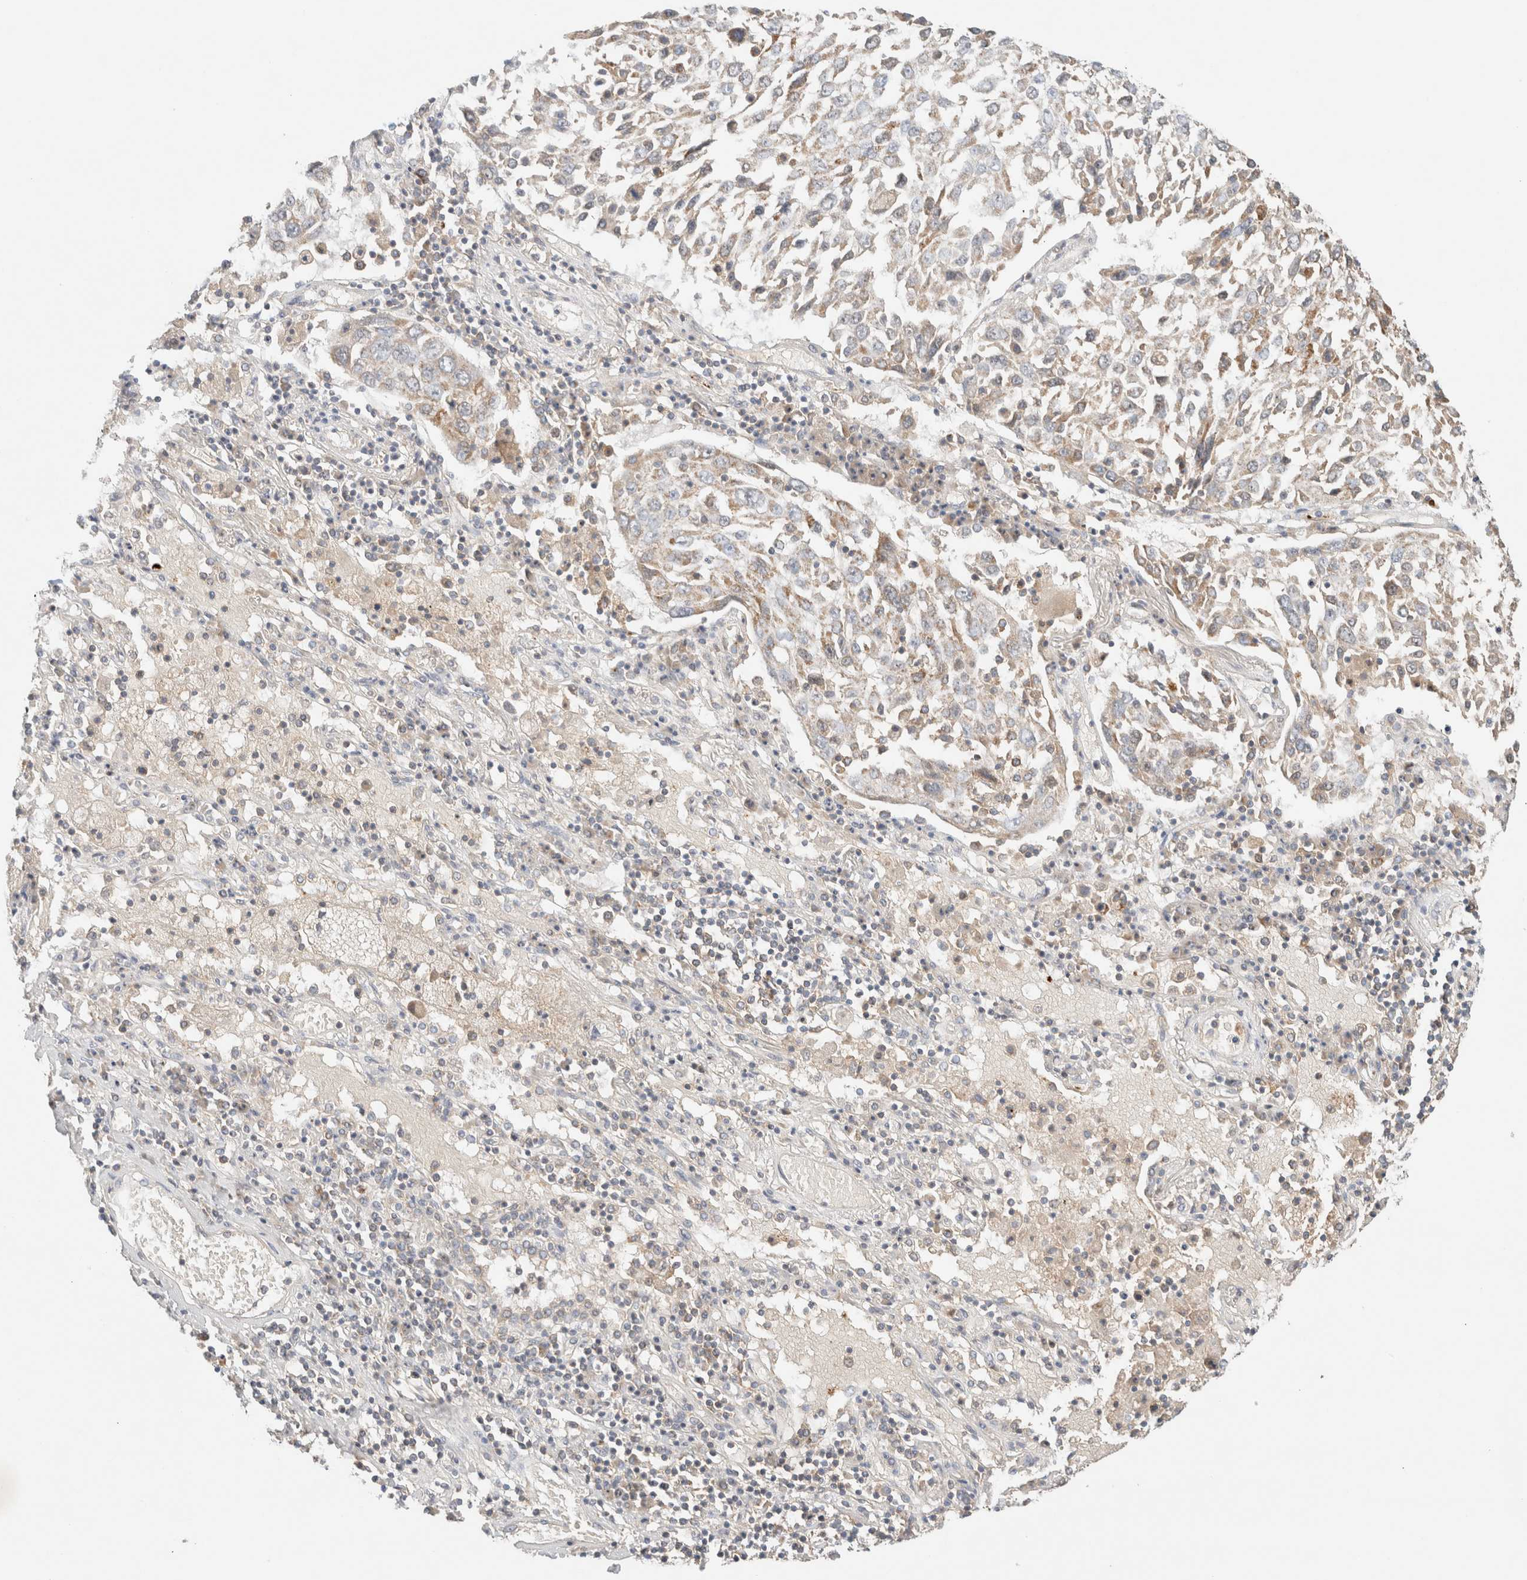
{"staining": {"intensity": "weak", "quantity": ">75%", "location": "cytoplasmic/membranous"}, "tissue": "lung cancer", "cell_type": "Tumor cells", "image_type": "cancer", "snomed": [{"axis": "morphology", "description": "Squamous cell carcinoma, NOS"}, {"axis": "topography", "description": "Lung"}], "caption": "Immunohistochemistry (IHC) of human lung cancer demonstrates low levels of weak cytoplasmic/membranous staining in about >75% of tumor cells.", "gene": "MRM3", "patient": {"sex": "male", "age": 65}}